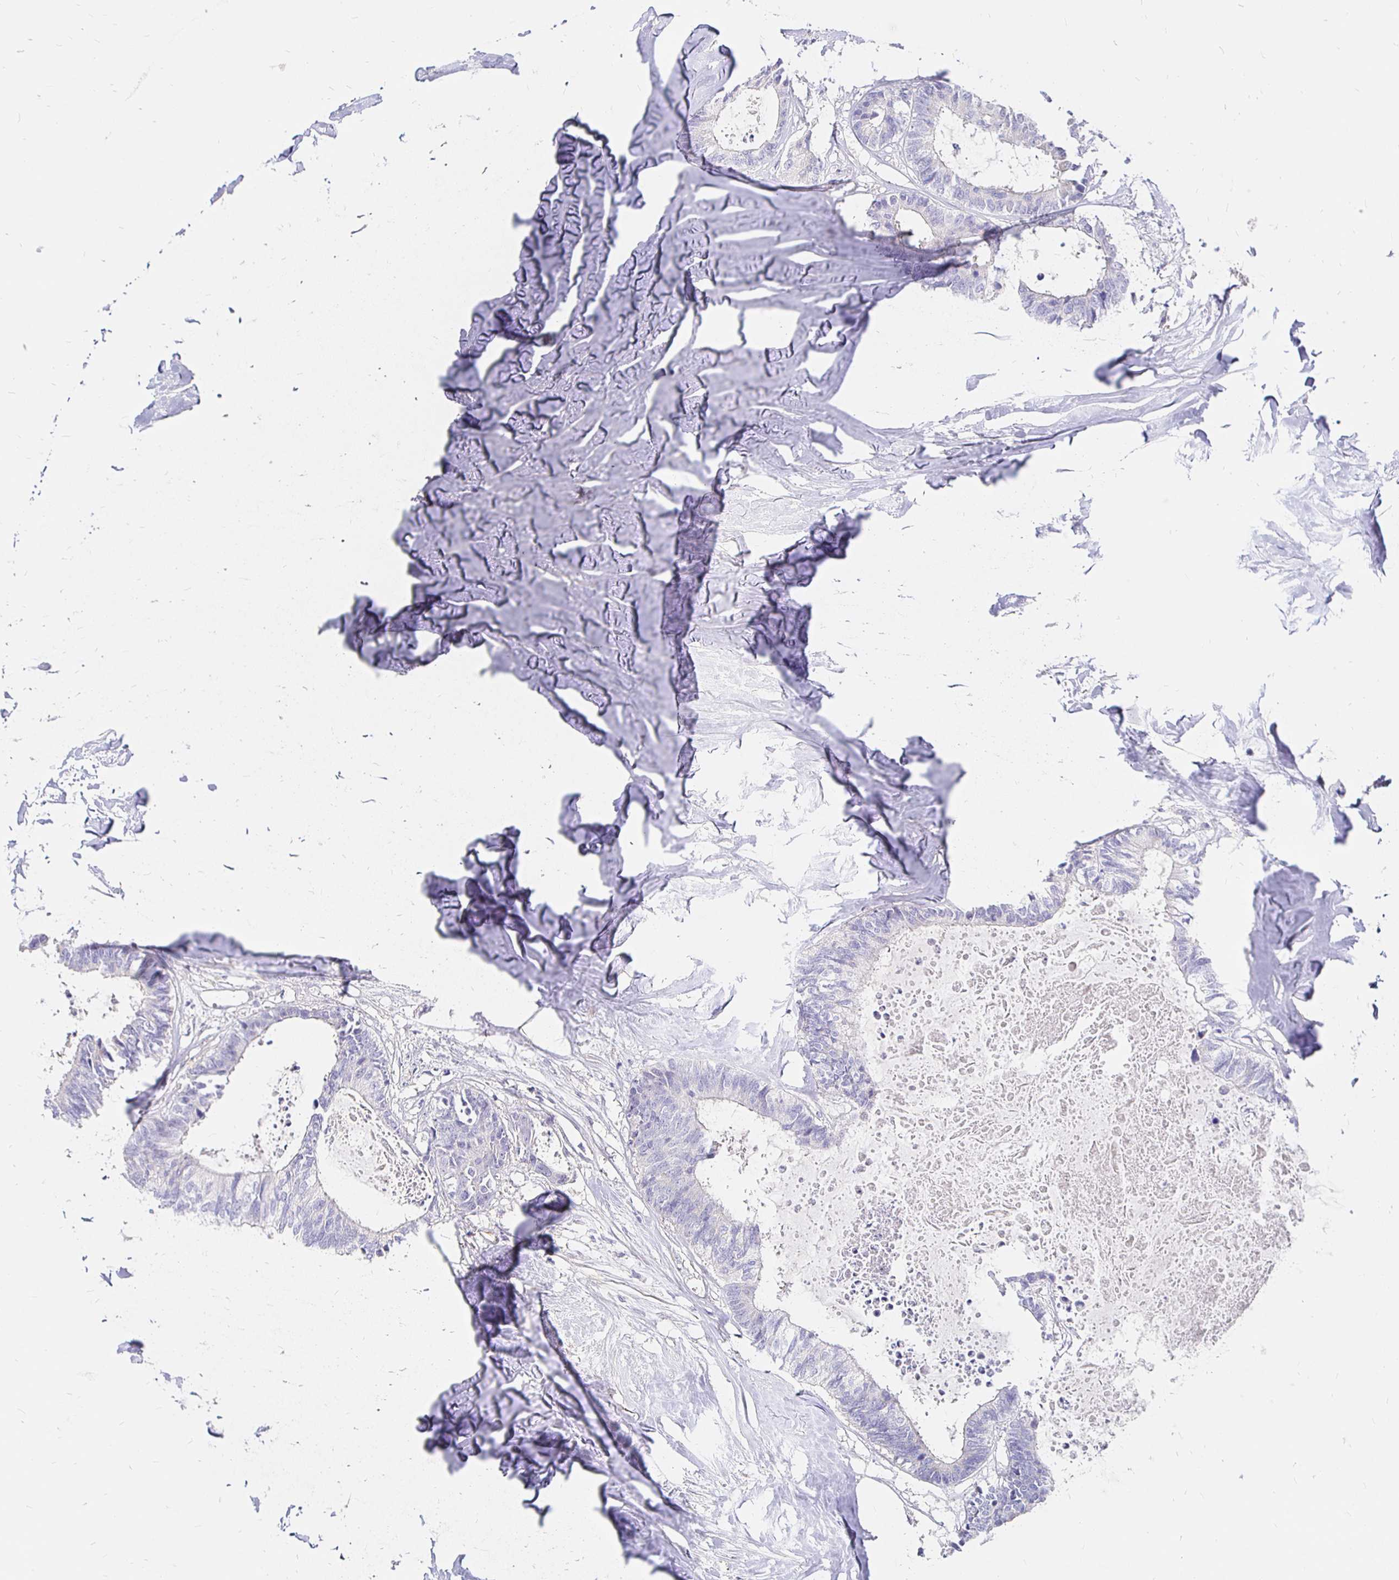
{"staining": {"intensity": "negative", "quantity": "none", "location": "none"}, "tissue": "colorectal cancer", "cell_type": "Tumor cells", "image_type": "cancer", "snomed": [{"axis": "morphology", "description": "Adenocarcinoma, NOS"}, {"axis": "topography", "description": "Colon"}, {"axis": "topography", "description": "Rectum"}], "caption": "A high-resolution micrograph shows immunohistochemistry staining of colorectal adenocarcinoma, which demonstrates no significant staining in tumor cells.", "gene": "PALM2AKAP2", "patient": {"sex": "male", "age": 57}}